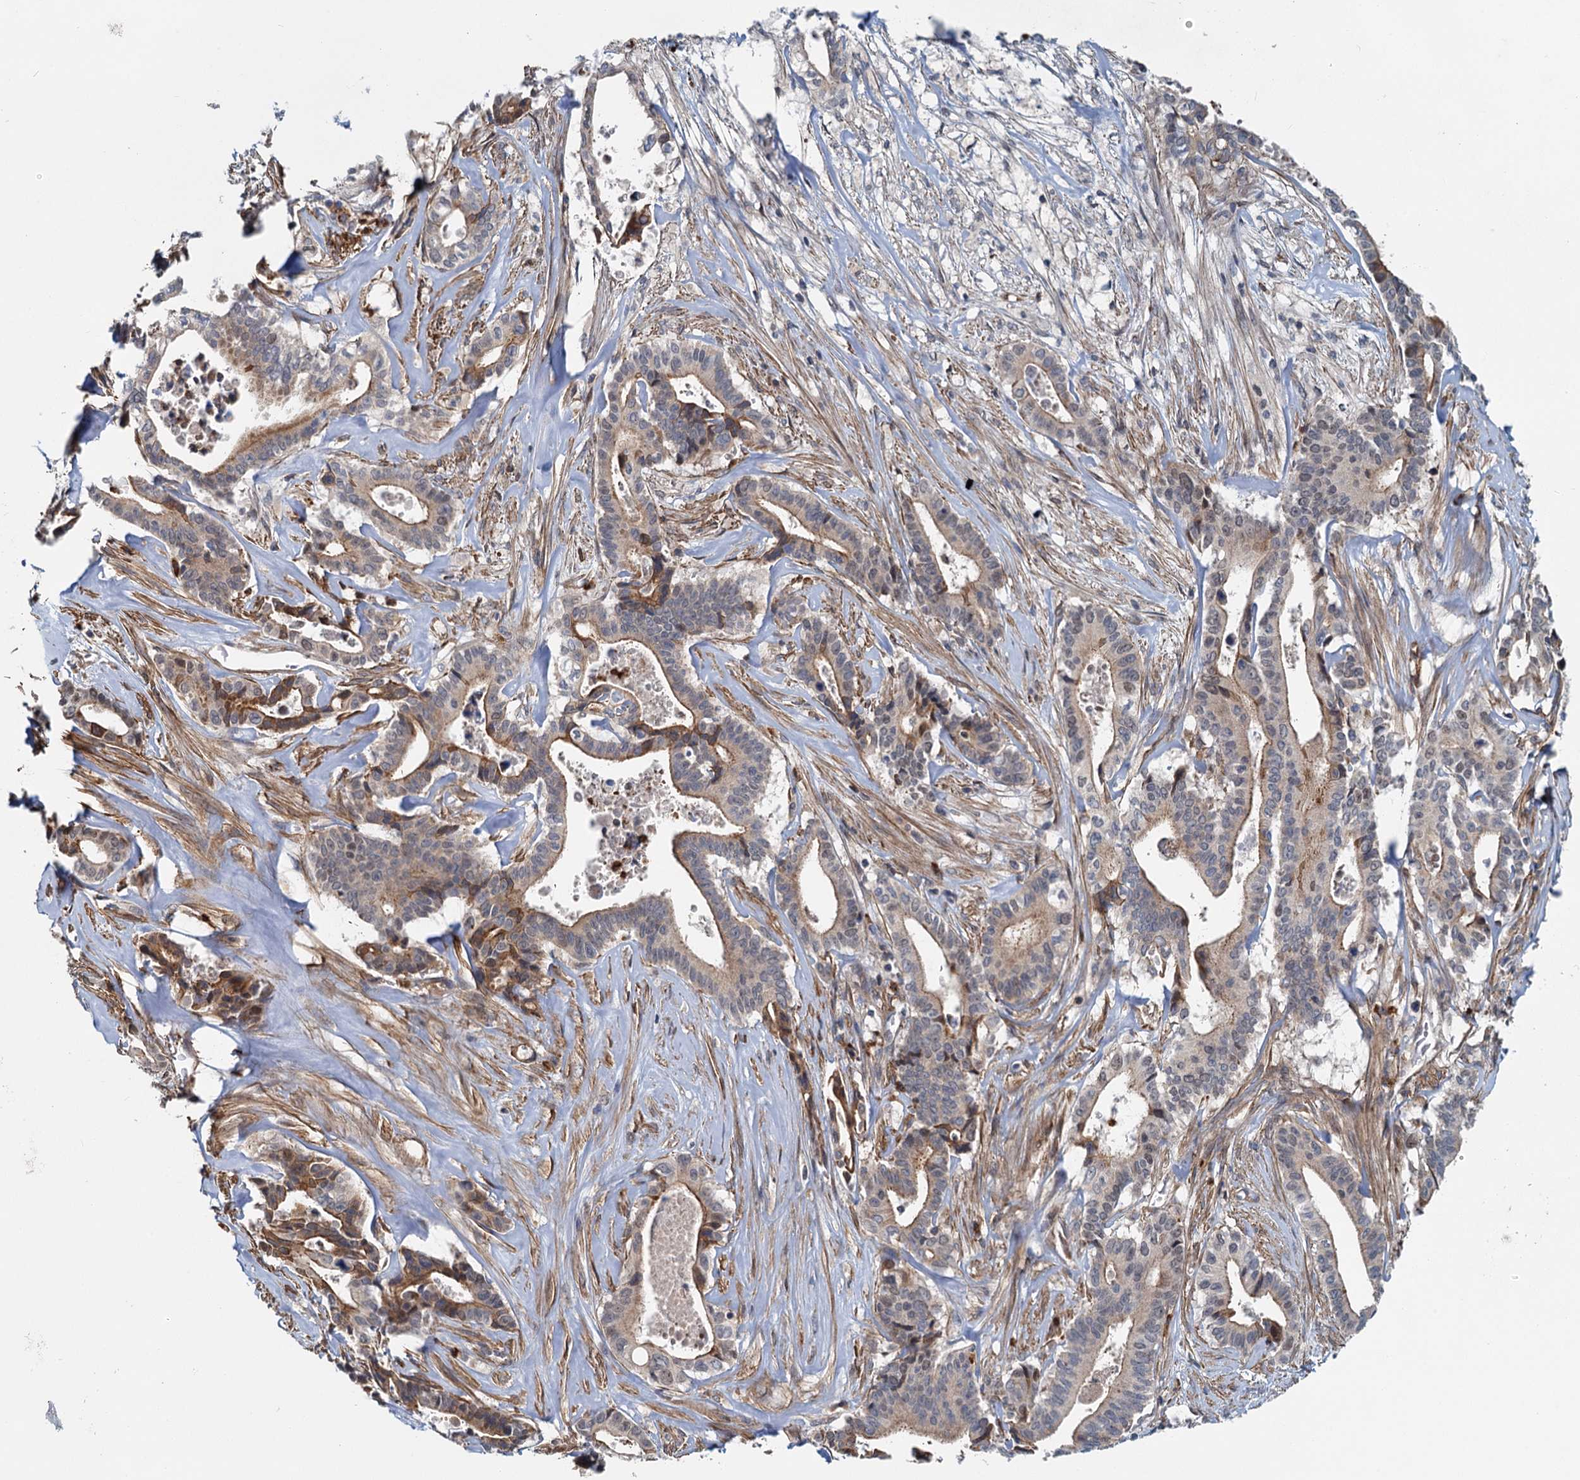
{"staining": {"intensity": "moderate", "quantity": "<25%", "location": "cytoplasmic/membranous"}, "tissue": "pancreatic cancer", "cell_type": "Tumor cells", "image_type": "cancer", "snomed": [{"axis": "morphology", "description": "Adenocarcinoma, NOS"}, {"axis": "topography", "description": "Pancreas"}], "caption": "Tumor cells display low levels of moderate cytoplasmic/membranous positivity in approximately <25% of cells in human pancreatic cancer (adenocarcinoma).", "gene": "ADCY2", "patient": {"sex": "female", "age": 77}}